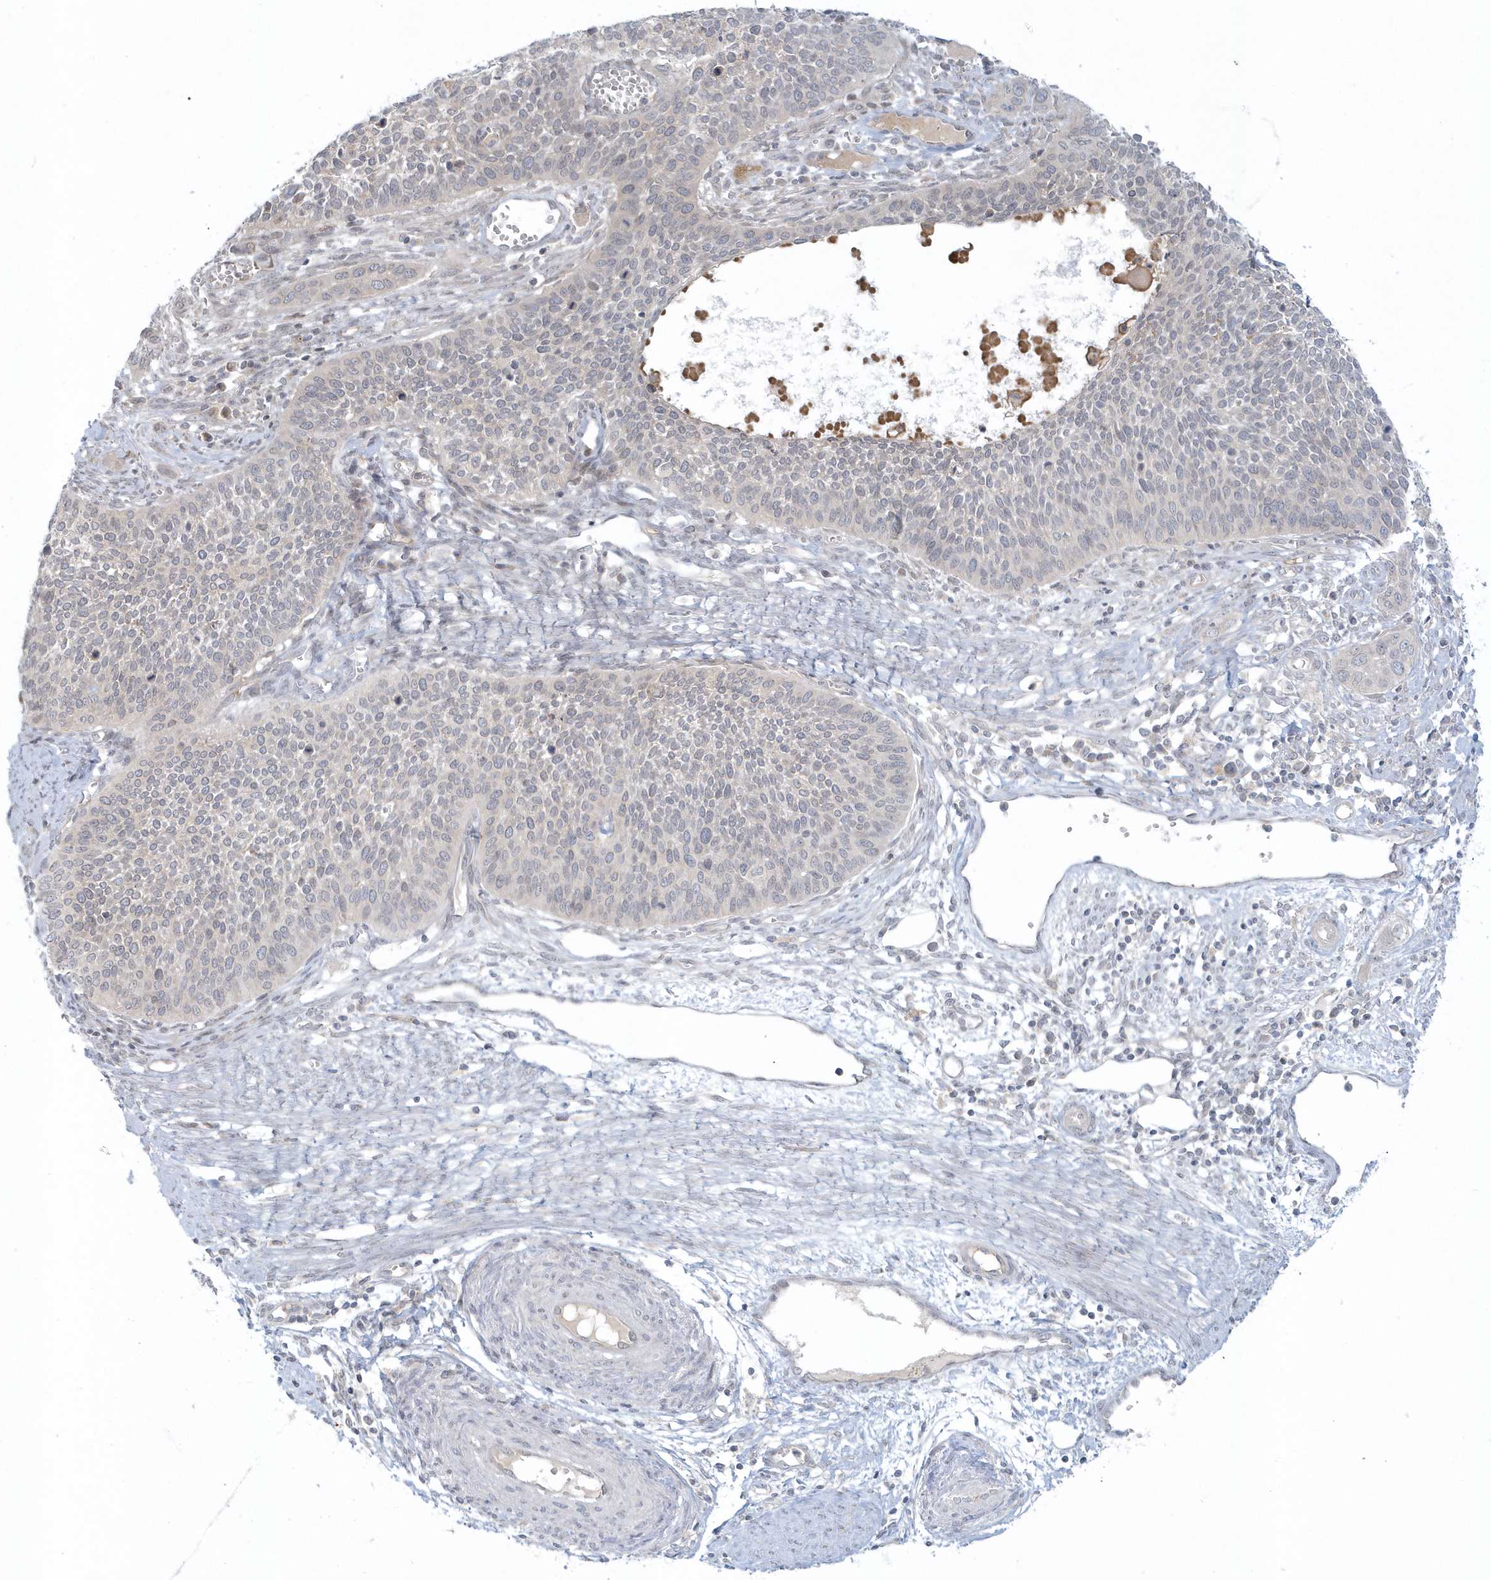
{"staining": {"intensity": "negative", "quantity": "none", "location": "none"}, "tissue": "cervical cancer", "cell_type": "Tumor cells", "image_type": "cancer", "snomed": [{"axis": "morphology", "description": "Squamous cell carcinoma, NOS"}, {"axis": "topography", "description": "Cervix"}], "caption": "This photomicrograph is of cervical squamous cell carcinoma stained with IHC to label a protein in brown with the nuclei are counter-stained blue. There is no staining in tumor cells.", "gene": "BLTP3A", "patient": {"sex": "female", "age": 34}}